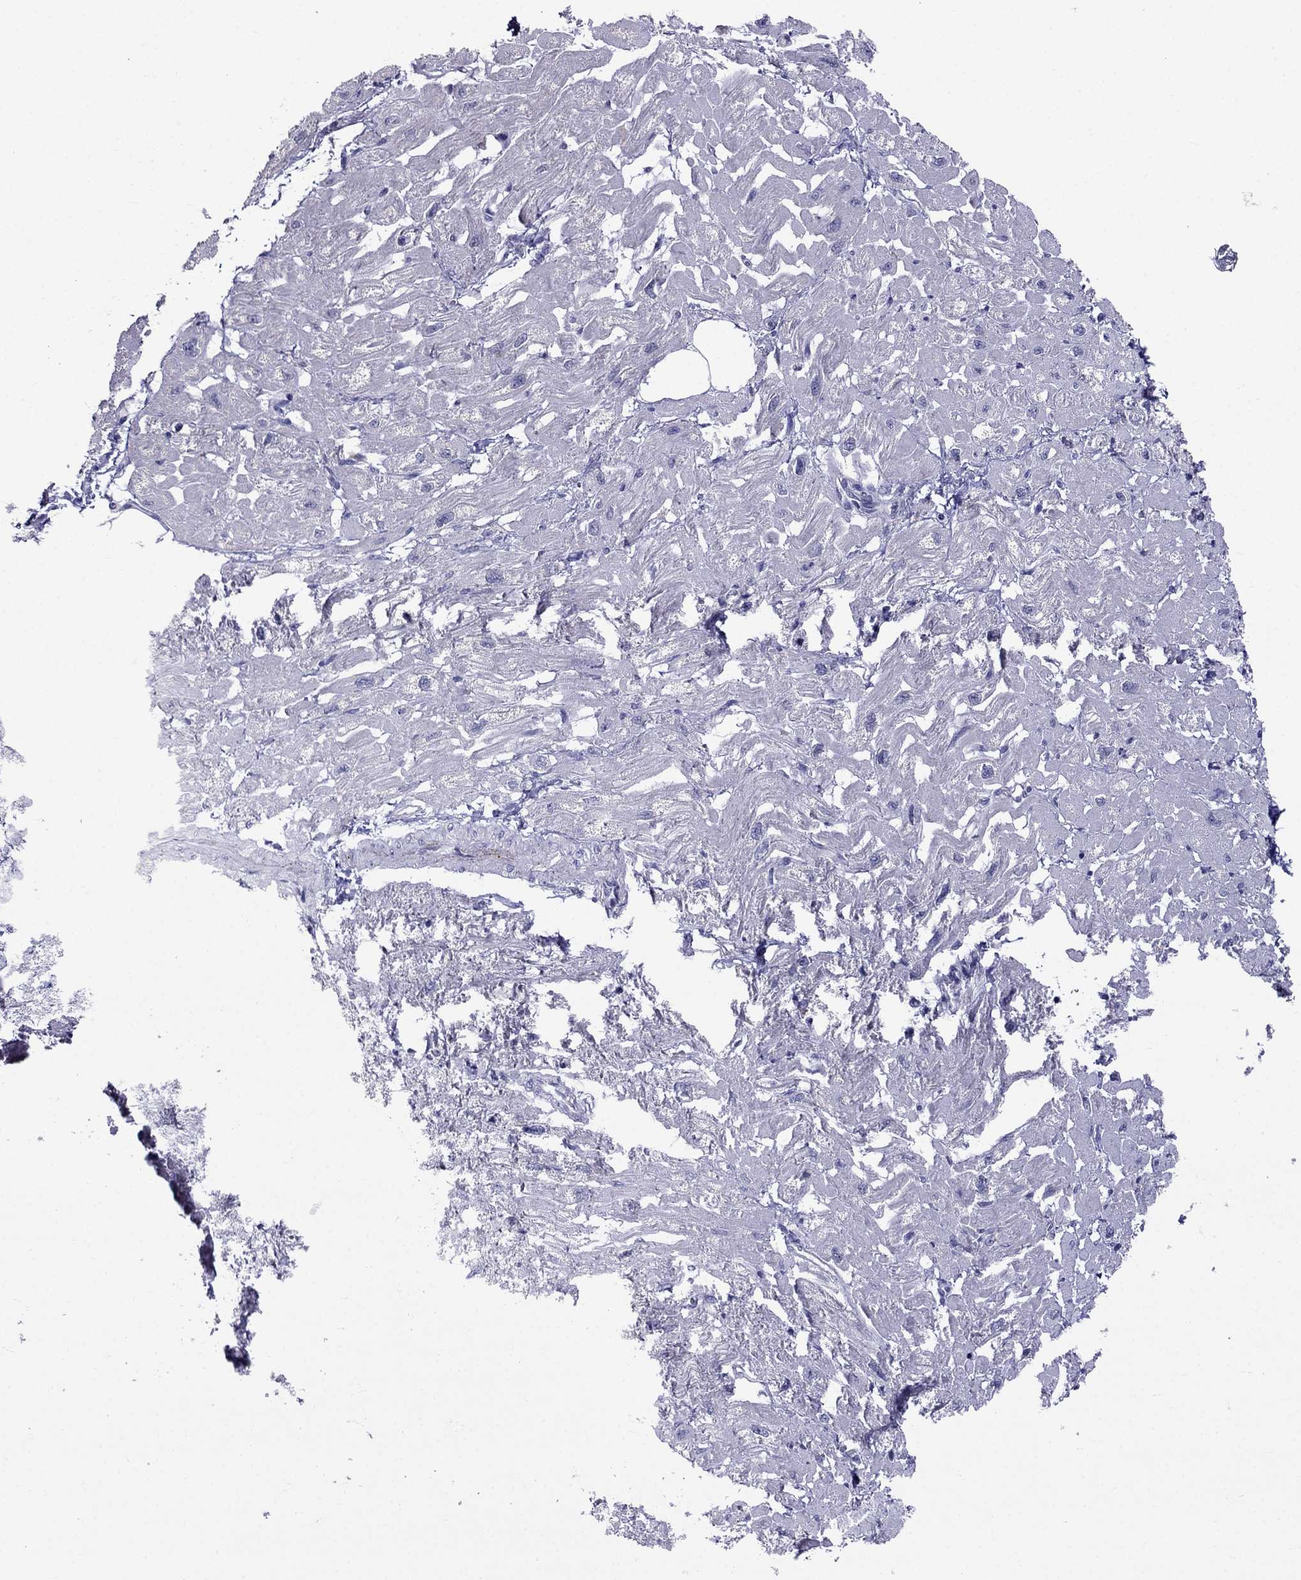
{"staining": {"intensity": "negative", "quantity": "none", "location": "none"}, "tissue": "heart muscle", "cell_type": "Cardiomyocytes", "image_type": "normal", "snomed": [{"axis": "morphology", "description": "Normal tissue, NOS"}, {"axis": "topography", "description": "Heart"}], "caption": "This is an IHC micrograph of benign heart muscle. There is no staining in cardiomyocytes.", "gene": "MGP", "patient": {"sex": "male", "age": 66}}